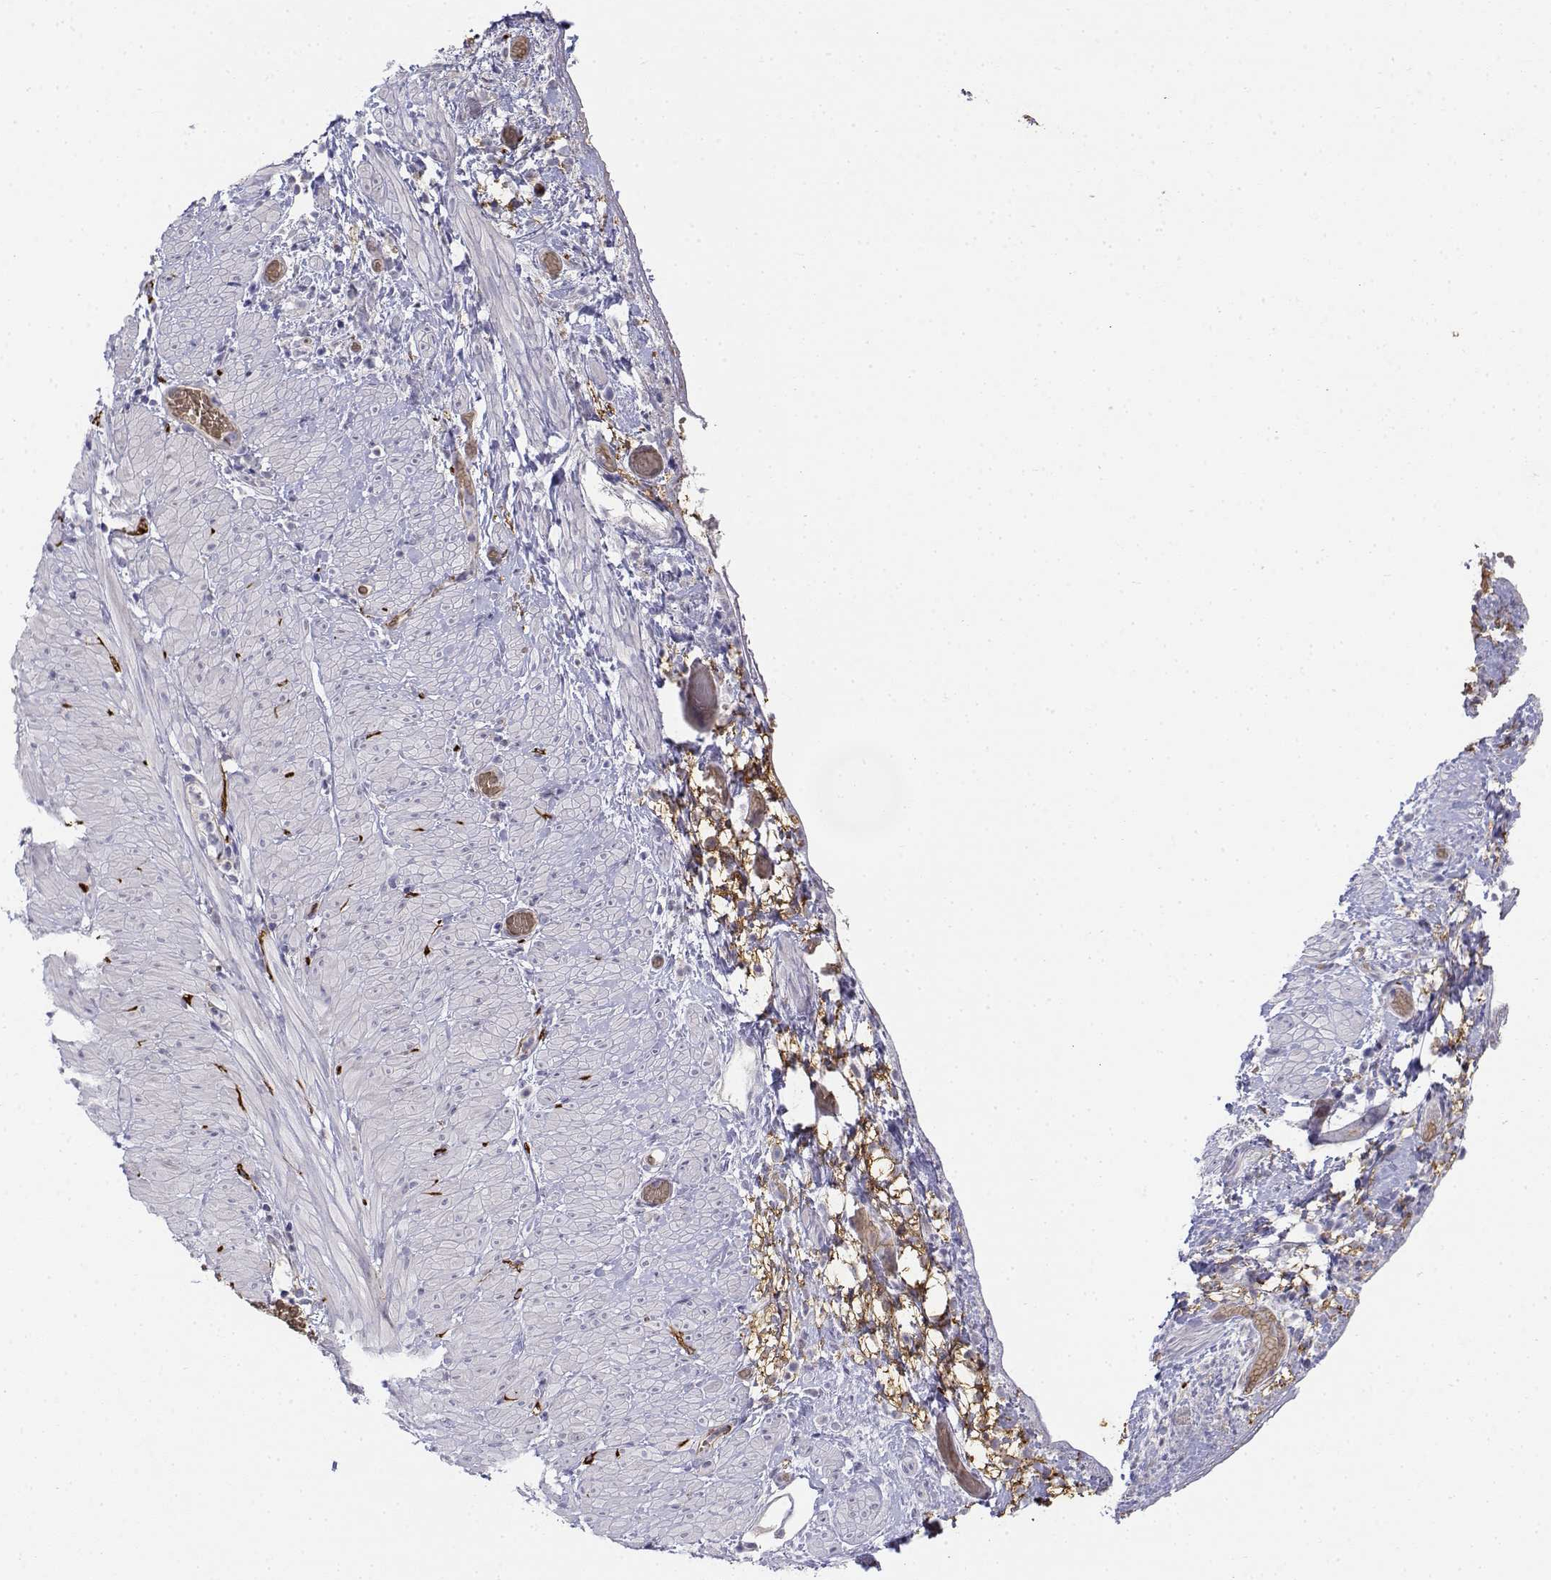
{"staining": {"intensity": "negative", "quantity": "none", "location": "none"}, "tissue": "stomach cancer", "cell_type": "Tumor cells", "image_type": "cancer", "snomed": [{"axis": "morphology", "description": "Adenocarcinoma, NOS"}, {"axis": "topography", "description": "Stomach"}], "caption": "Tumor cells show no significant staining in stomach cancer.", "gene": "CADM1", "patient": {"sex": "female", "age": 59}}